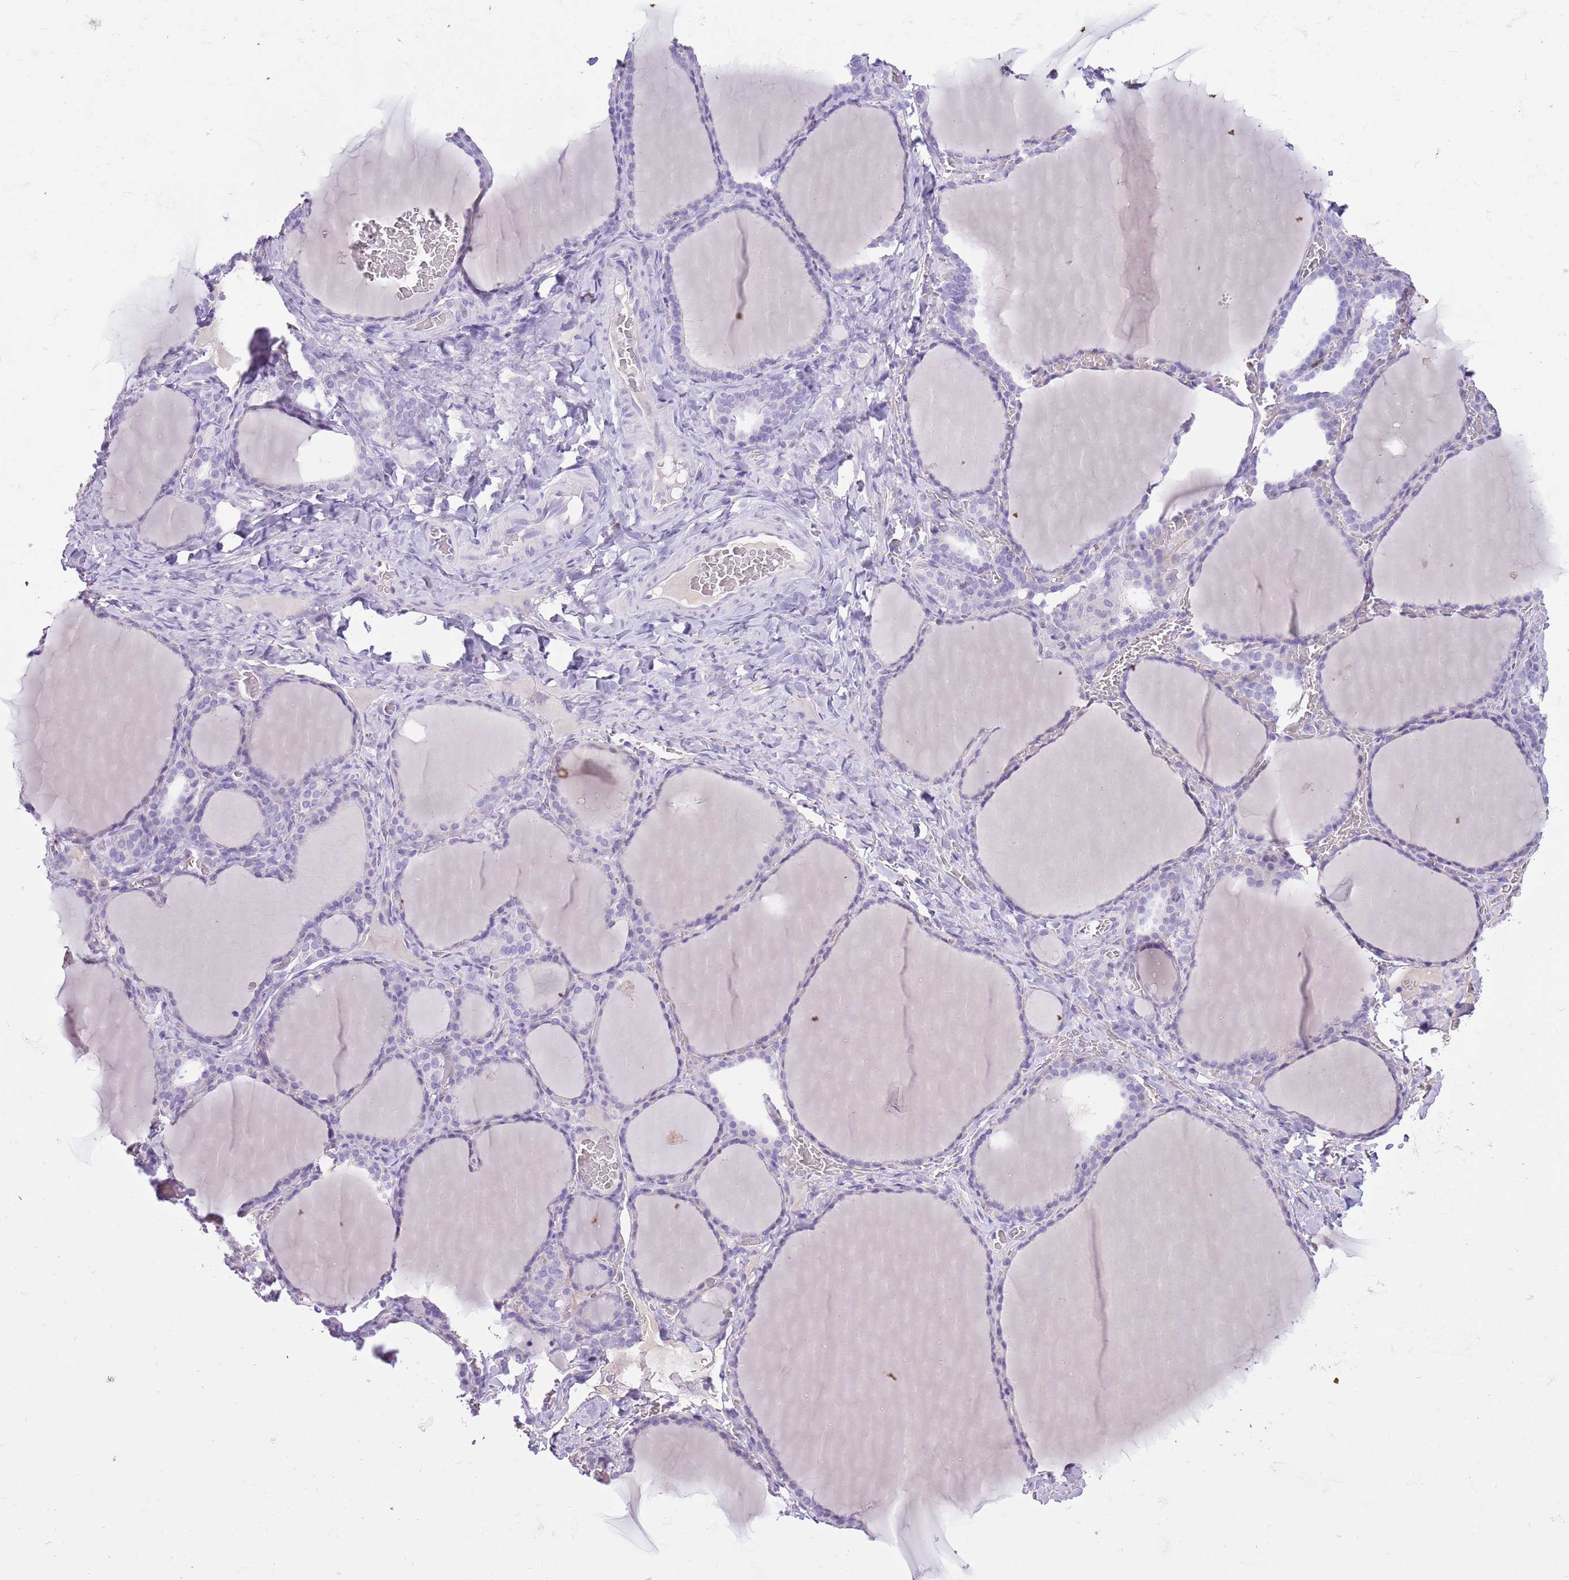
{"staining": {"intensity": "negative", "quantity": "none", "location": "none"}, "tissue": "thyroid gland", "cell_type": "Glandular cells", "image_type": "normal", "snomed": [{"axis": "morphology", "description": "Normal tissue, NOS"}, {"axis": "topography", "description": "Thyroid gland"}], "caption": "Immunohistochemistry image of unremarkable thyroid gland stained for a protein (brown), which demonstrates no staining in glandular cells.", "gene": "TOX2", "patient": {"sex": "female", "age": 39}}